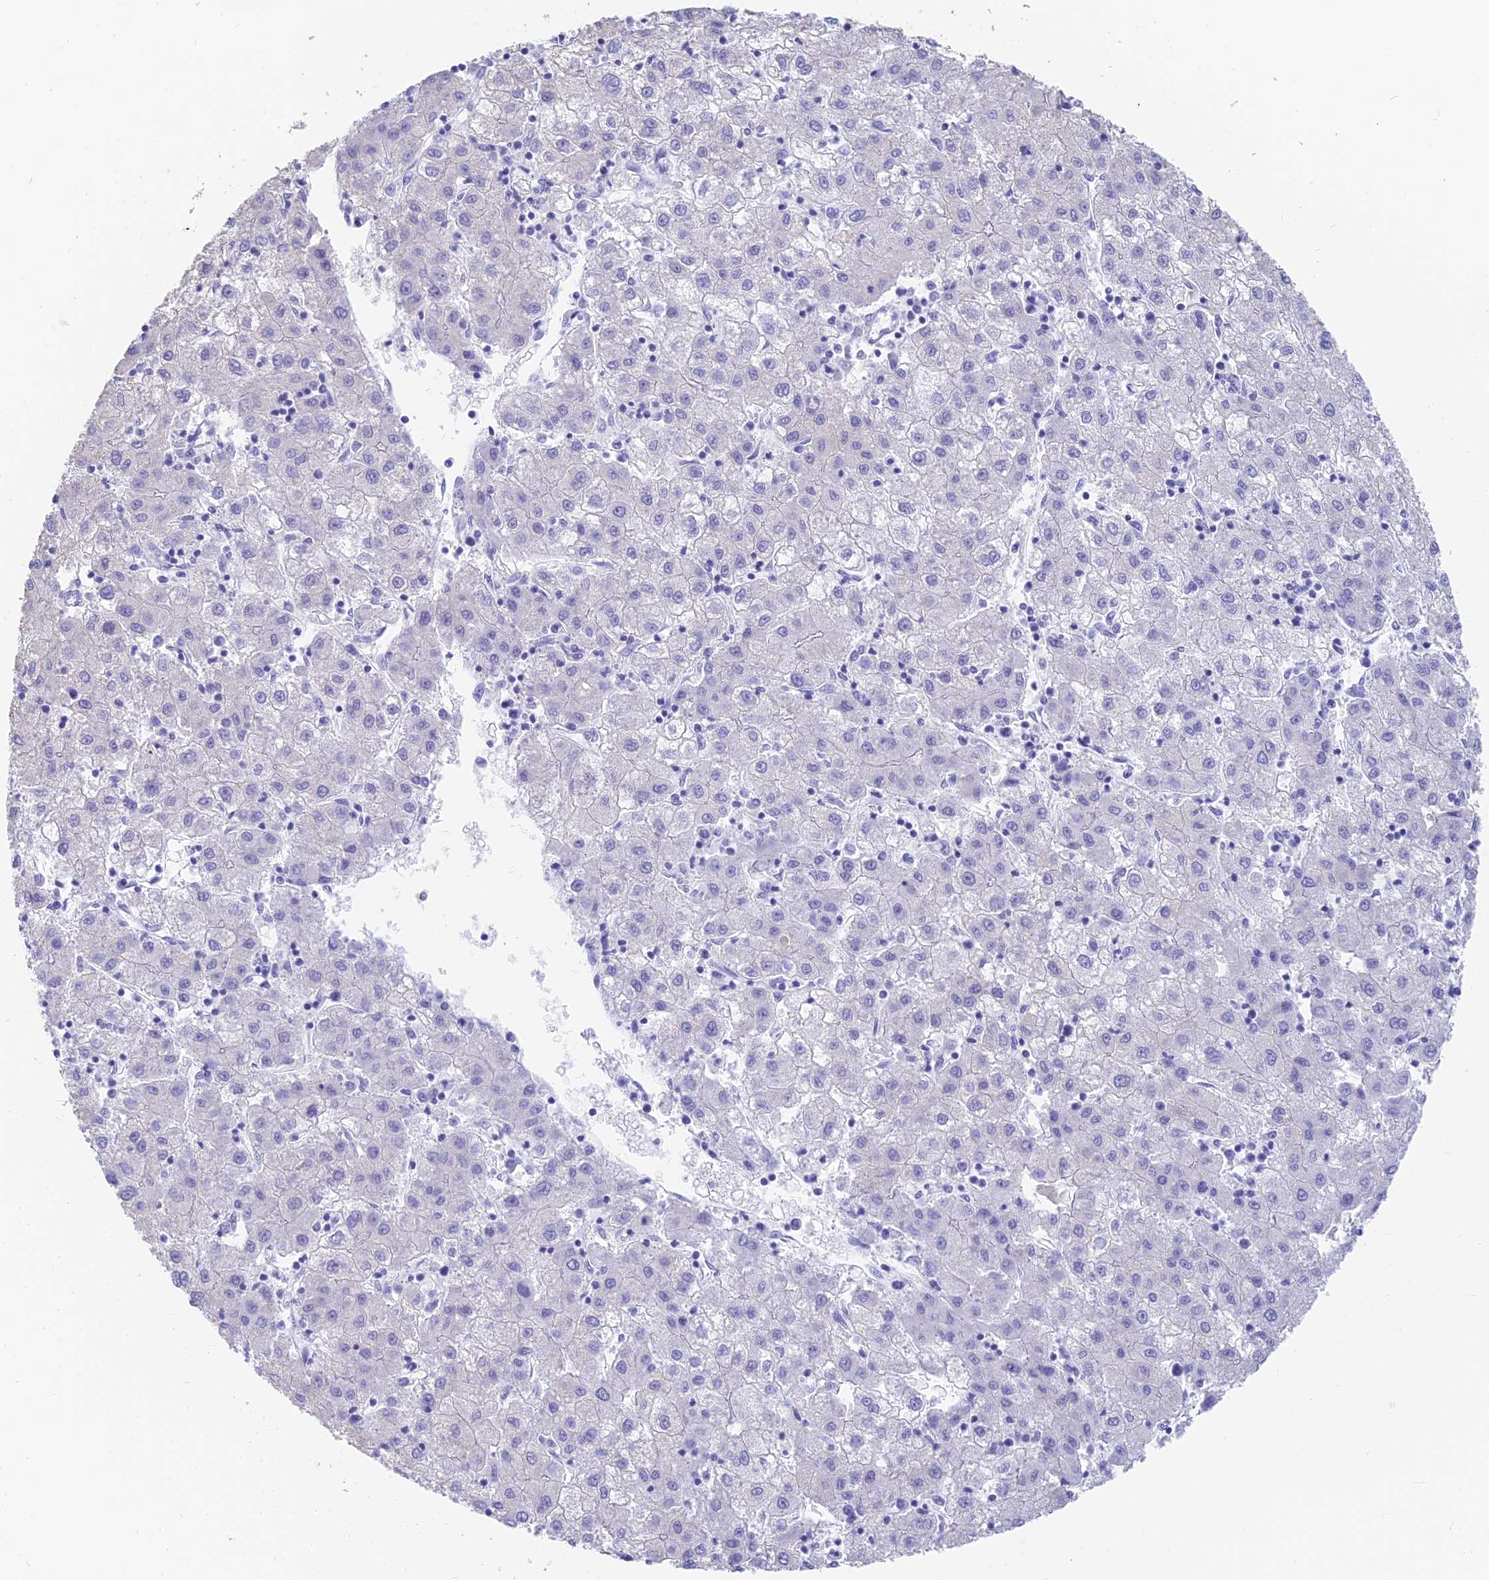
{"staining": {"intensity": "negative", "quantity": "none", "location": "none"}, "tissue": "liver cancer", "cell_type": "Tumor cells", "image_type": "cancer", "snomed": [{"axis": "morphology", "description": "Carcinoma, Hepatocellular, NOS"}, {"axis": "topography", "description": "Liver"}], "caption": "A histopathology image of liver cancer (hepatocellular carcinoma) stained for a protein reveals no brown staining in tumor cells.", "gene": "SLC36A2", "patient": {"sex": "male", "age": 72}}